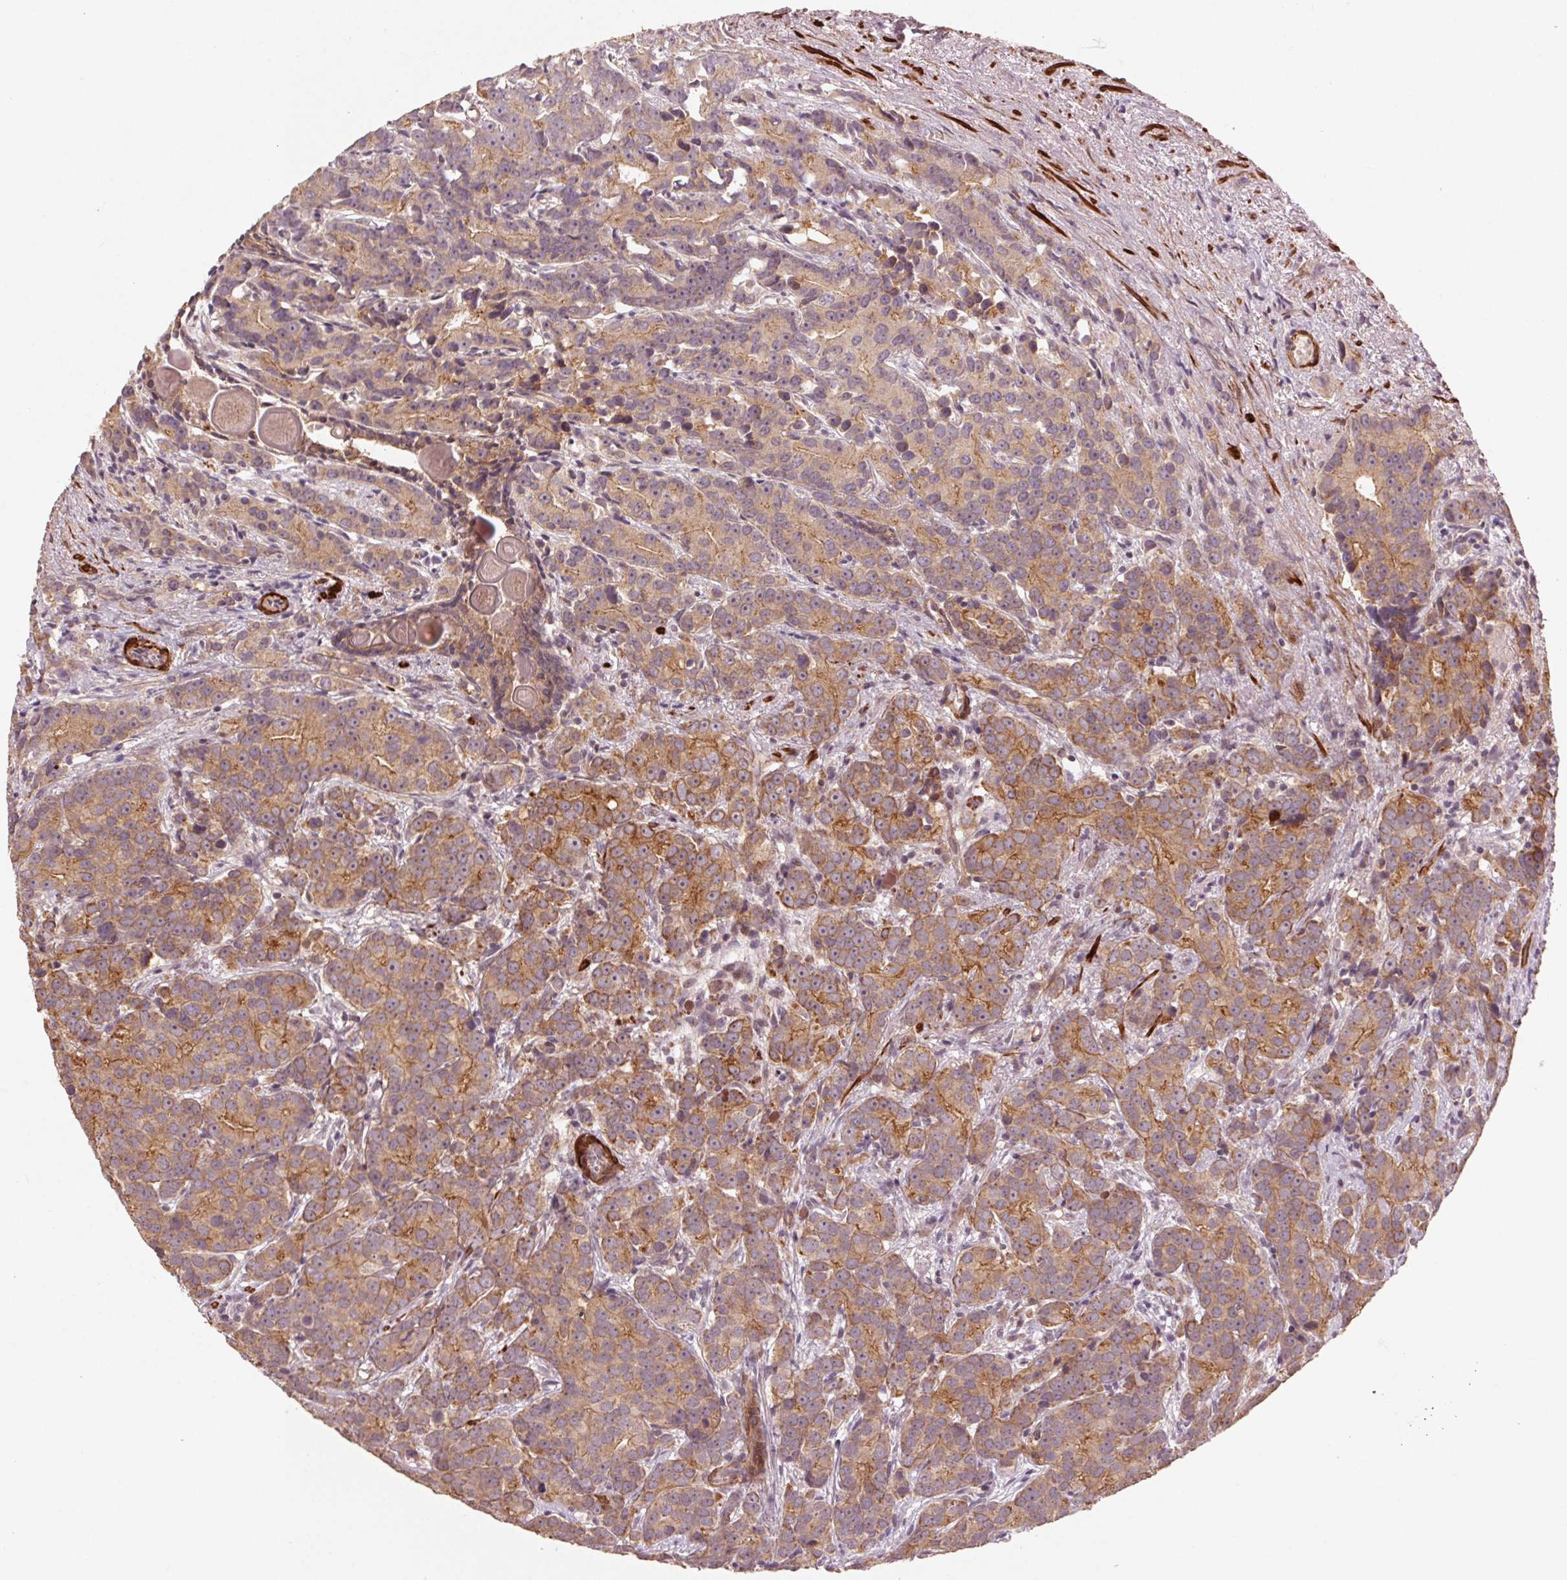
{"staining": {"intensity": "moderate", "quantity": "25%-75%", "location": "cytoplasmic/membranous"}, "tissue": "prostate cancer", "cell_type": "Tumor cells", "image_type": "cancer", "snomed": [{"axis": "morphology", "description": "Adenocarcinoma, High grade"}, {"axis": "topography", "description": "Prostate"}], "caption": "Approximately 25%-75% of tumor cells in human adenocarcinoma (high-grade) (prostate) display moderate cytoplasmic/membranous protein positivity as visualized by brown immunohistochemical staining.", "gene": "SMLR1", "patient": {"sex": "male", "age": 90}}